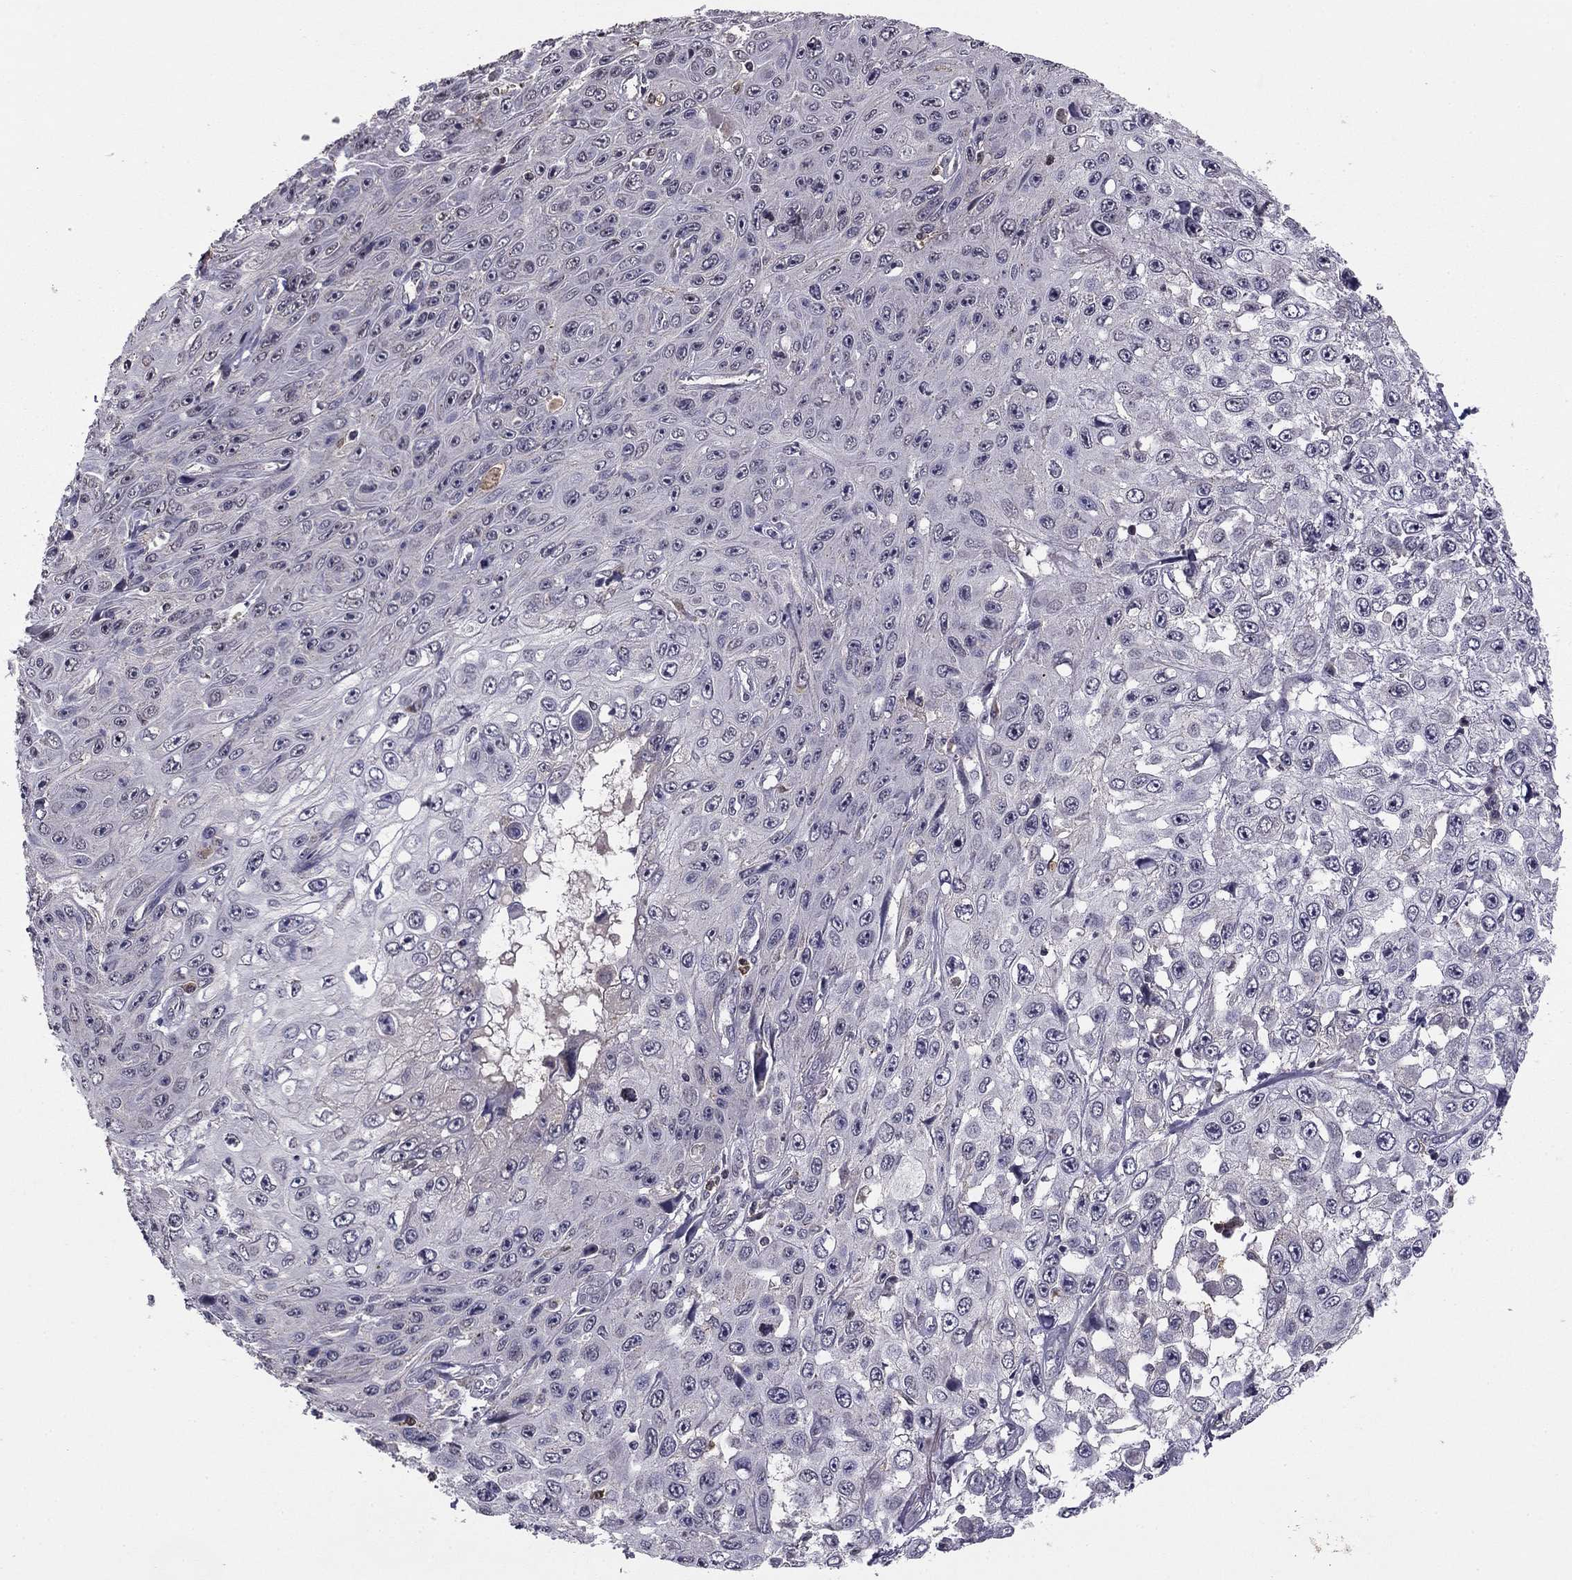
{"staining": {"intensity": "negative", "quantity": "none", "location": "none"}, "tissue": "skin cancer", "cell_type": "Tumor cells", "image_type": "cancer", "snomed": [{"axis": "morphology", "description": "Squamous cell carcinoma, NOS"}, {"axis": "topography", "description": "Skin"}], "caption": "Human skin squamous cell carcinoma stained for a protein using immunohistochemistry exhibits no expression in tumor cells.", "gene": "HCN1", "patient": {"sex": "male", "age": 82}}